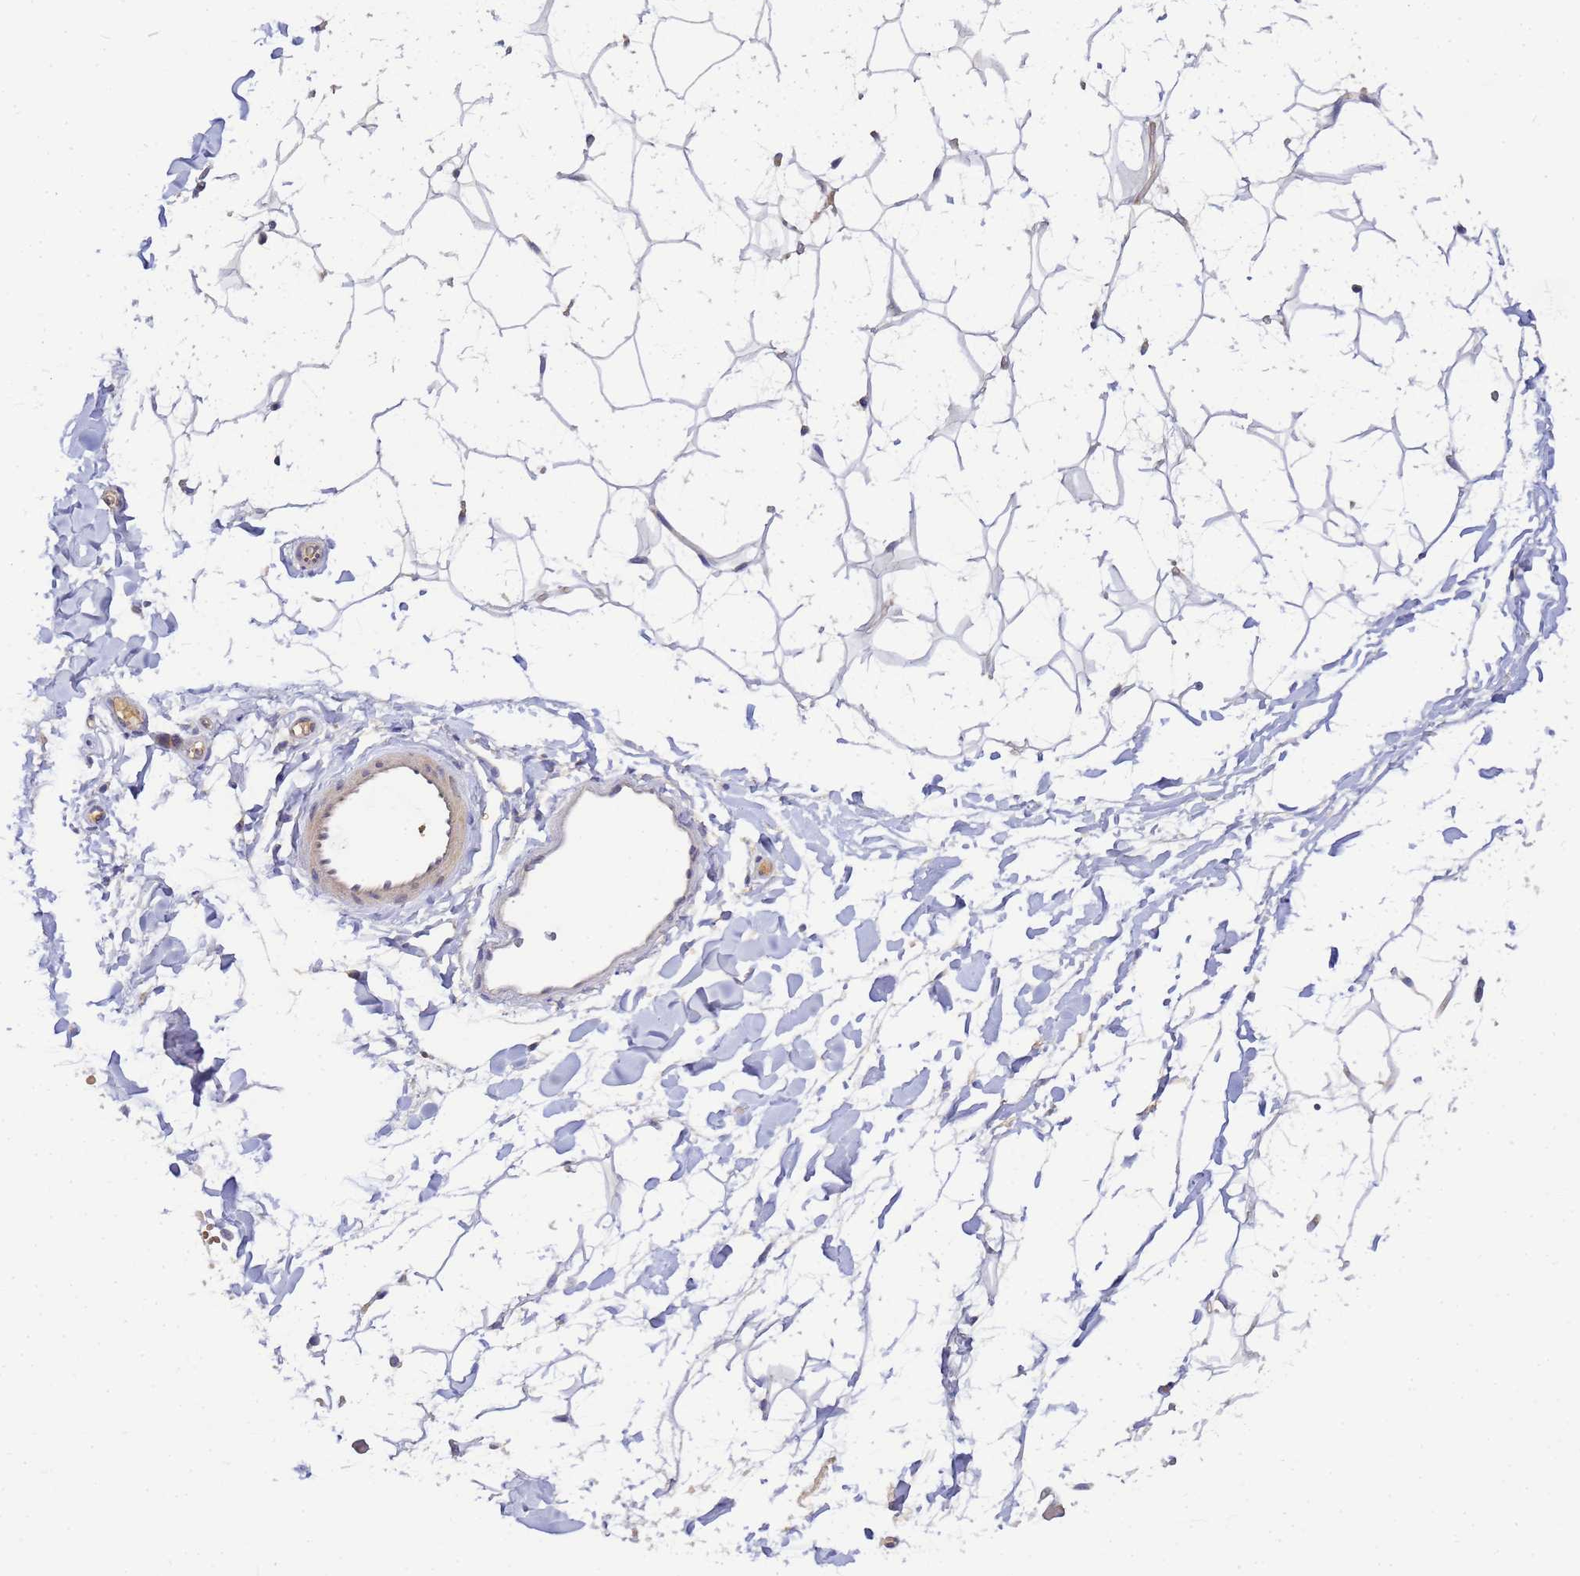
{"staining": {"intensity": "negative", "quantity": "none", "location": "none"}, "tissue": "adipose tissue", "cell_type": "Adipocytes", "image_type": "normal", "snomed": [{"axis": "morphology", "description": "Normal tissue, NOS"}, {"axis": "topography", "description": "Breast"}], "caption": "A histopathology image of adipose tissue stained for a protein exhibits no brown staining in adipocytes. Brightfield microscopy of IHC stained with DAB (brown) and hematoxylin (blue), captured at high magnification.", "gene": "TBCD", "patient": {"sex": "female", "age": 26}}